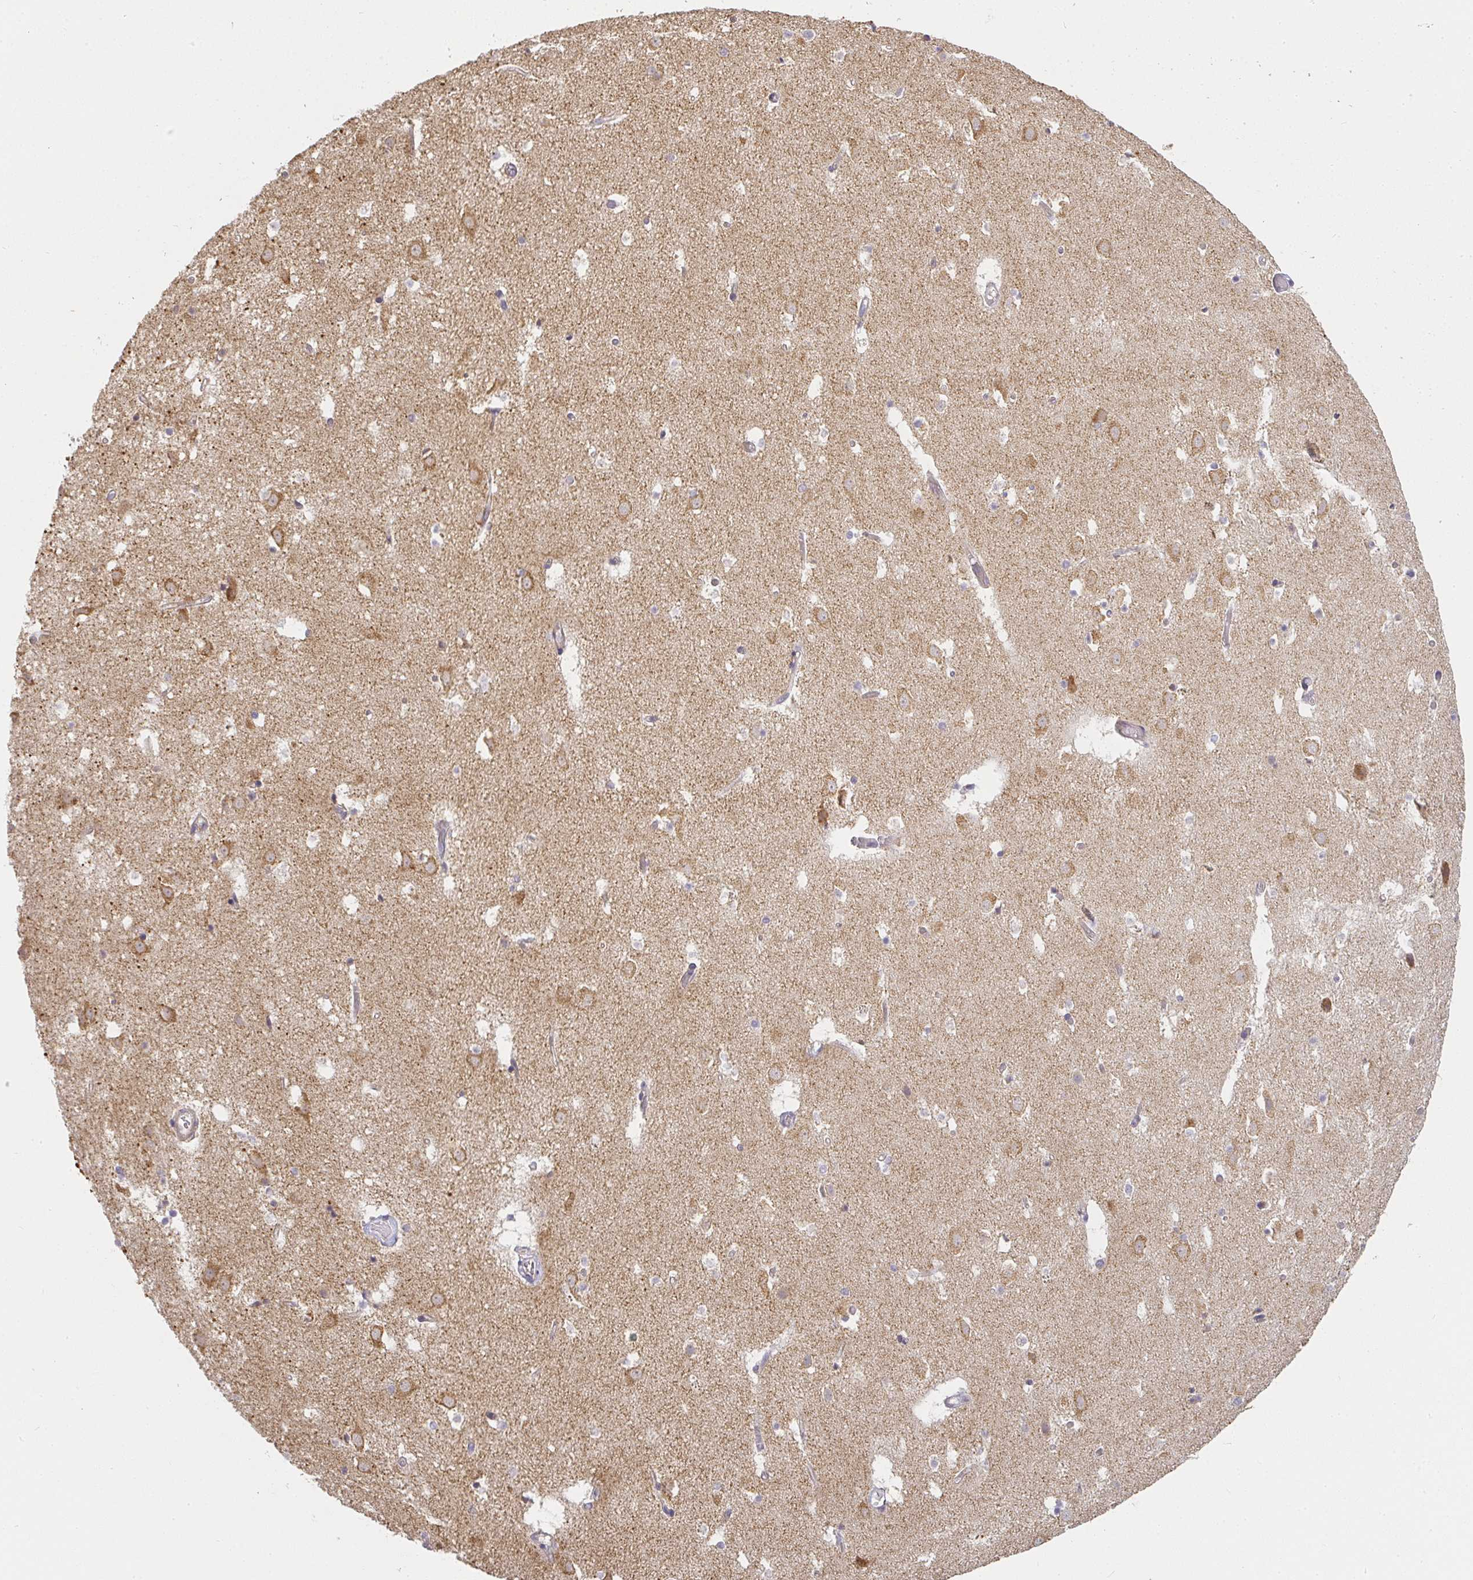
{"staining": {"intensity": "moderate", "quantity": "25%-75%", "location": "cytoplasmic/membranous"}, "tissue": "caudate", "cell_type": "Glial cells", "image_type": "normal", "snomed": [{"axis": "morphology", "description": "Normal tissue, NOS"}, {"axis": "topography", "description": "Lateral ventricle wall"}], "caption": "Brown immunohistochemical staining in unremarkable caudate exhibits moderate cytoplasmic/membranous staining in about 25%-75% of glial cells.", "gene": "SLC35B3", "patient": {"sex": "male", "age": 37}}